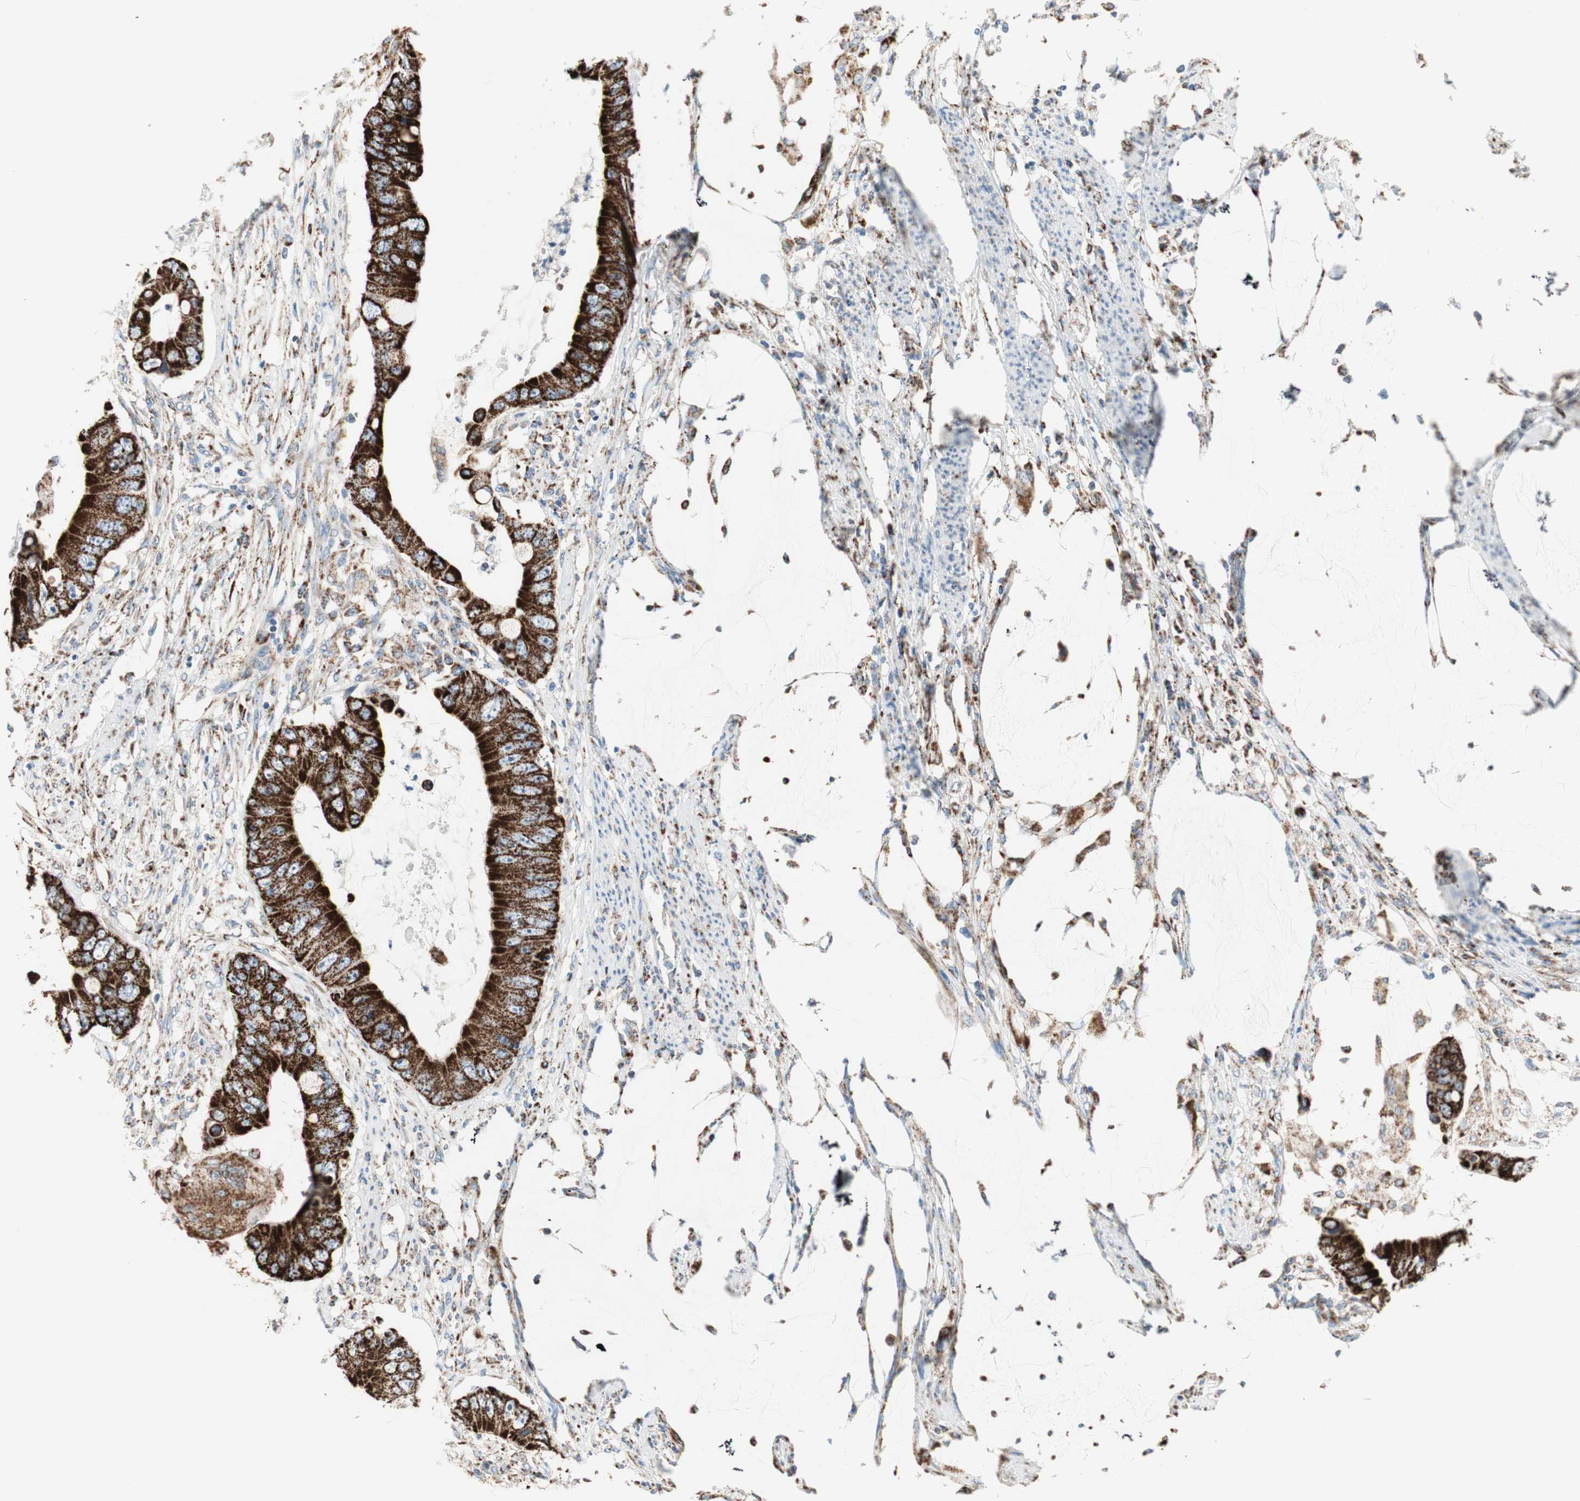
{"staining": {"intensity": "strong", "quantity": ">75%", "location": "cytoplasmic/membranous"}, "tissue": "colorectal cancer", "cell_type": "Tumor cells", "image_type": "cancer", "snomed": [{"axis": "morphology", "description": "Adenocarcinoma, NOS"}, {"axis": "topography", "description": "Rectum"}], "caption": "Immunohistochemical staining of human adenocarcinoma (colorectal) shows high levels of strong cytoplasmic/membranous expression in approximately >75% of tumor cells. Using DAB (brown) and hematoxylin (blue) stains, captured at high magnification using brightfield microscopy.", "gene": "TST", "patient": {"sex": "female", "age": 77}}